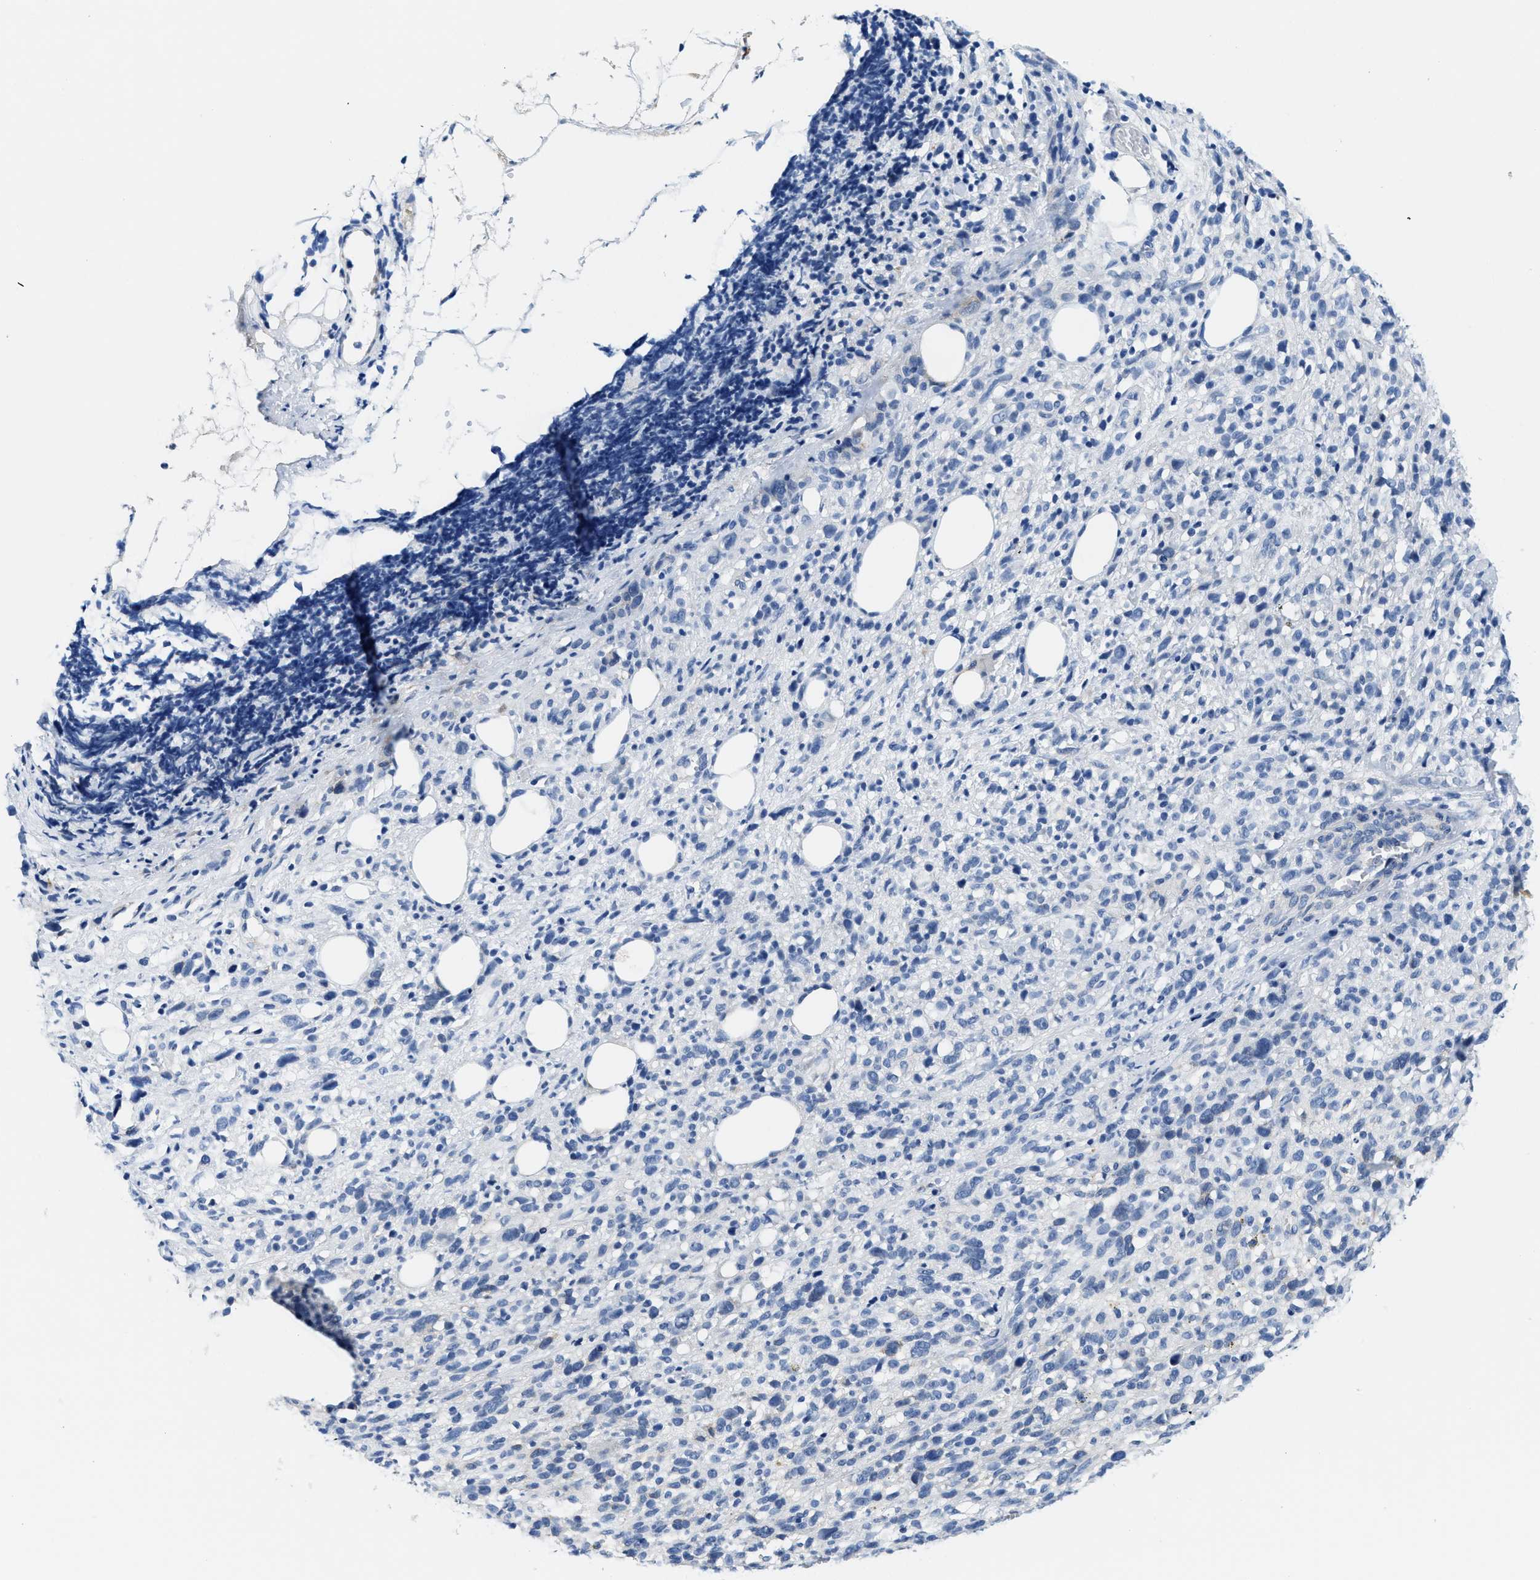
{"staining": {"intensity": "negative", "quantity": "none", "location": "none"}, "tissue": "melanoma", "cell_type": "Tumor cells", "image_type": "cancer", "snomed": [{"axis": "morphology", "description": "Malignant melanoma, NOS"}, {"axis": "topography", "description": "Skin"}], "caption": "Melanoma was stained to show a protein in brown. There is no significant positivity in tumor cells.", "gene": "DSCAM", "patient": {"sex": "female", "age": 55}}